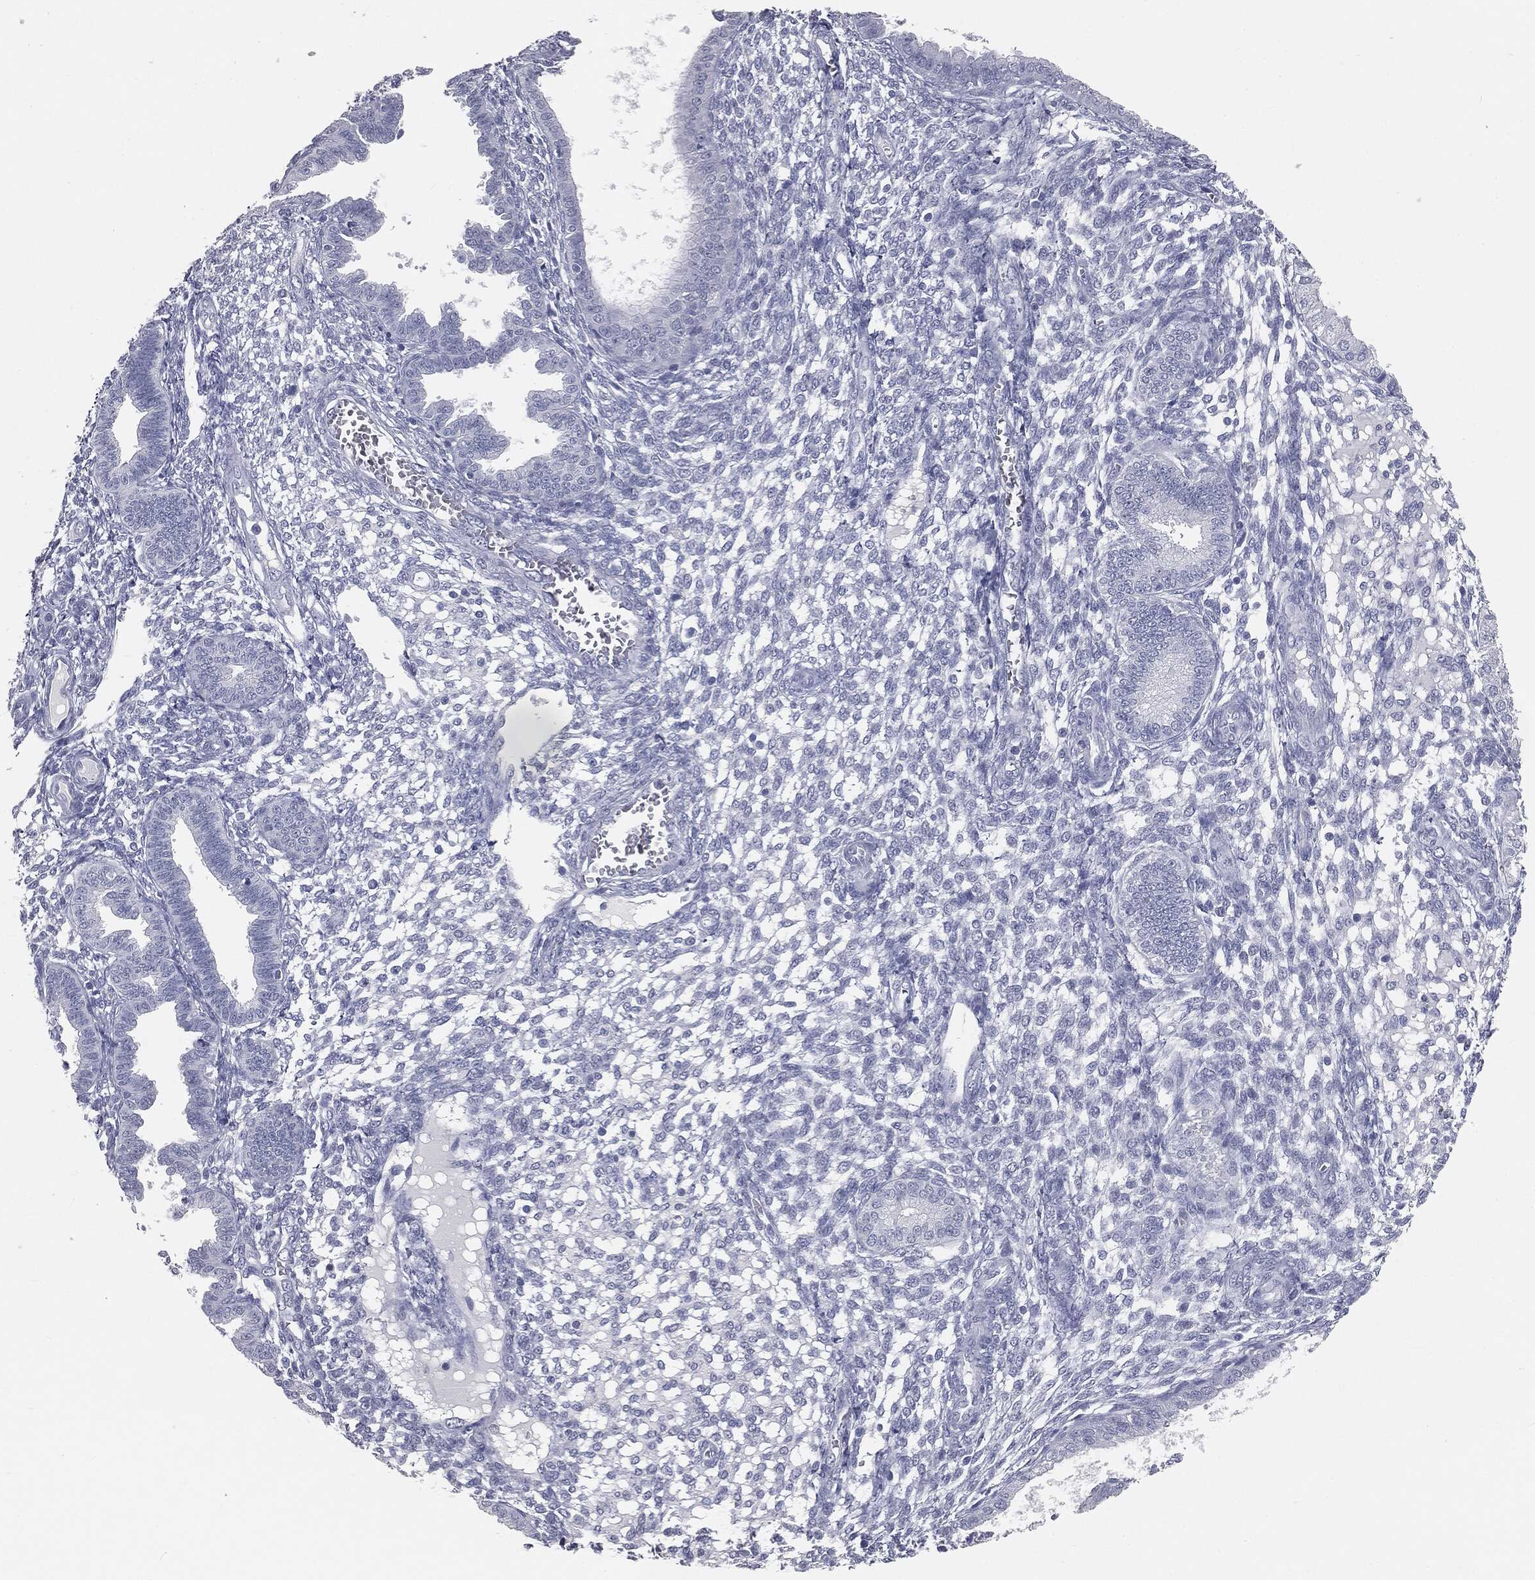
{"staining": {"intensity": "negative", "quantity": "none", "location": "none"}, "tissue": "endometrium", "cell_type": "Cells in endometrial stroma", "image_type": "normal", "snomed": [{"axis": "morphology", "description": "Normal tissue, NOS"}, {"axis": "topography", "description": "Endometrium"}], "caption": "An immunohistochemistry photomicrograph of unremarkable endometrium is shown. There is no staining in cells in endometrial stroma of endometrium. (DAB (3,3'-diaminobenzidine) immunohistochemistry visualized using brightfield microscopy, high magnification).", "gene": "PRAME", "patient": {"sex": "female", "age": 43}}